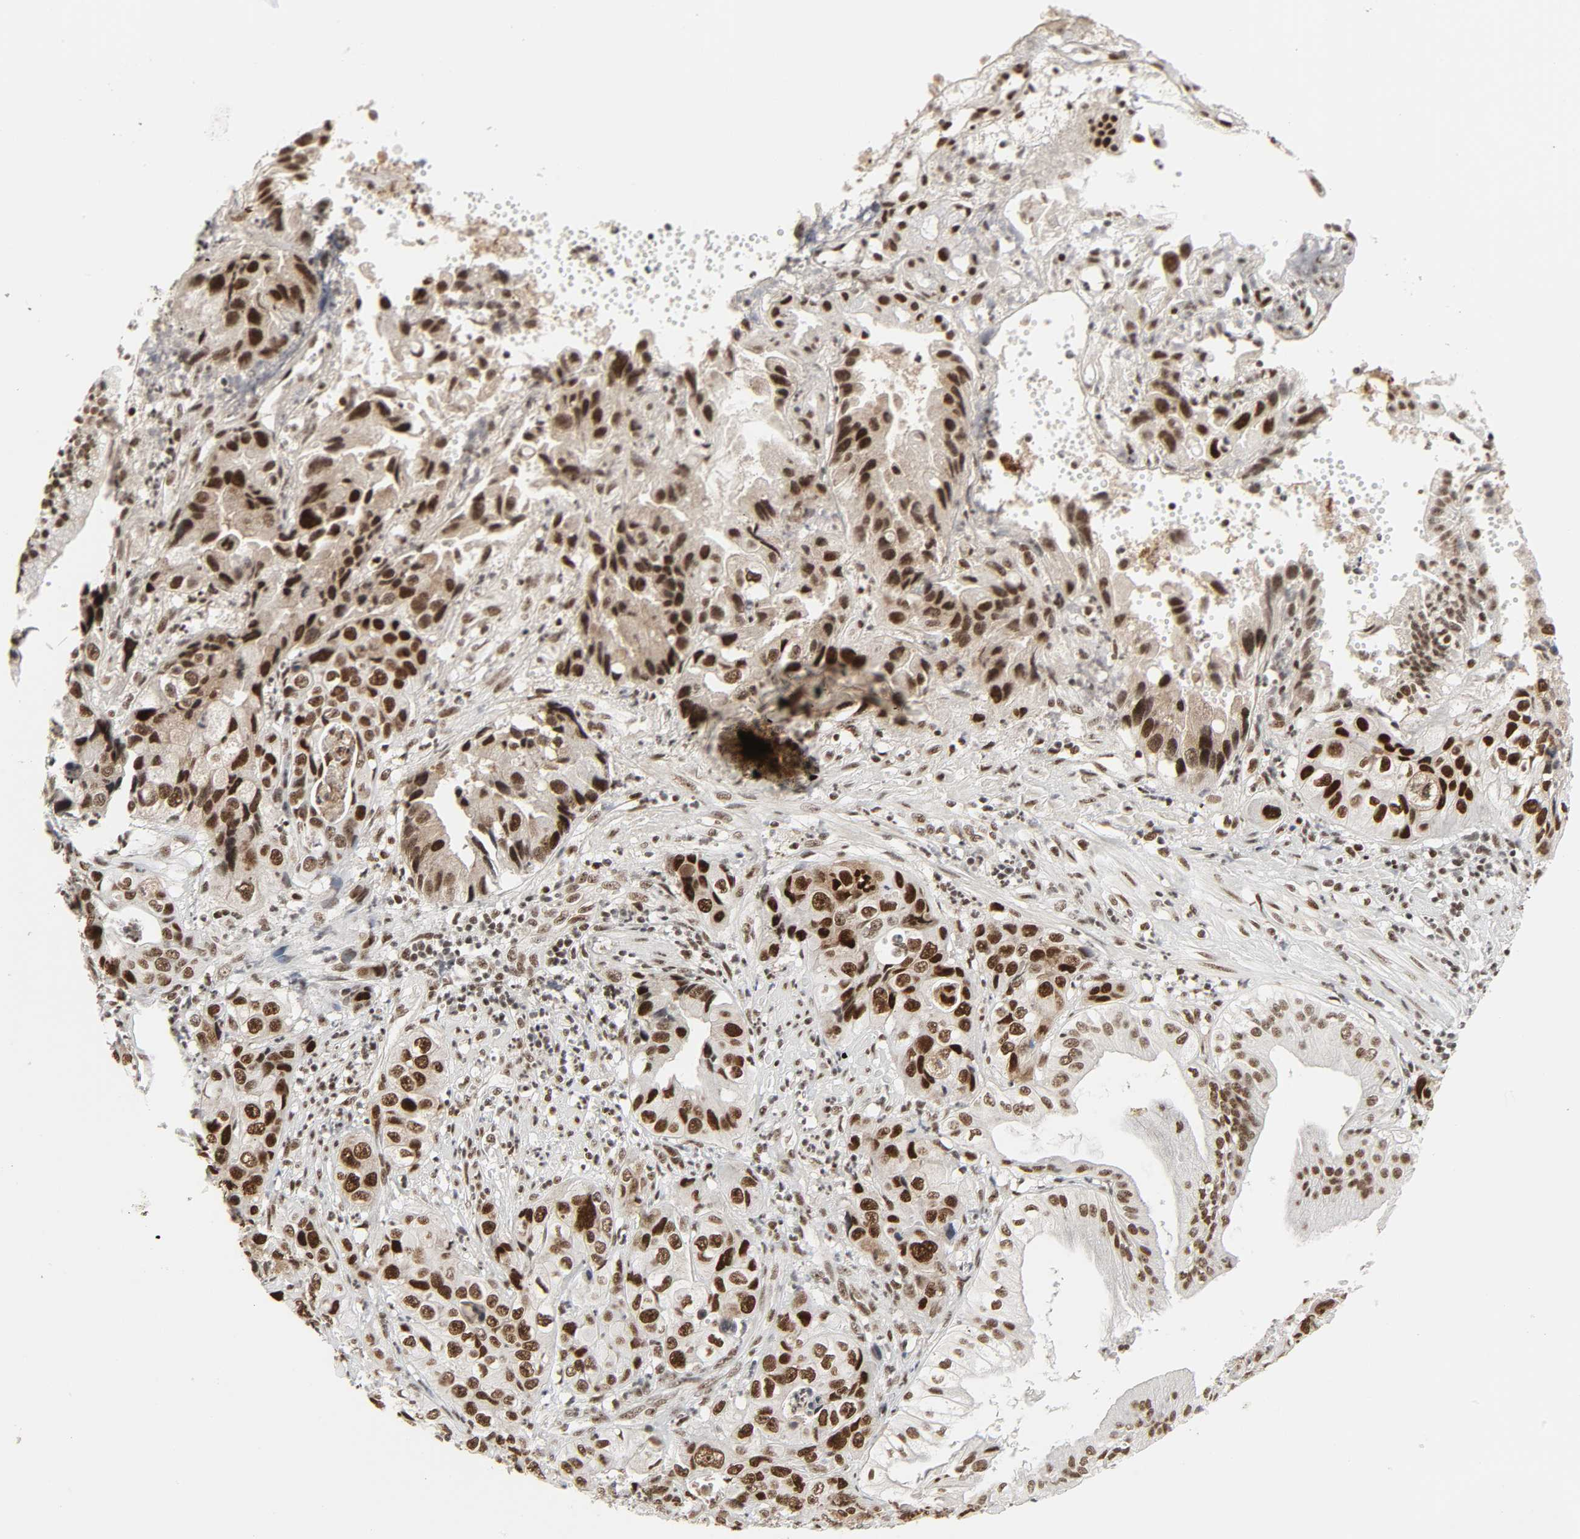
{"staining": {"intensity": "strong", "quantity": ">75%", "location": "nuclear"}, "tissue": "liver cancer", "cell_type": "Tumor cells", "image_type": "cancer", "snomed": [{"axis": "morphology", "description": "Cholangiocarcinoma"}, {"axis": "topography", "description": "Liver"}], "caption": "Immunohistochemistry (IHC) (DAB (3,3'-diaminobenzidine)) staining of human liver cancer (cholangiocarcinoma) shows strong nuclear protein expression in about >75% of tumor cells. (DAB IHC, brown staining for protein, blue staining for nuclei).", "gene": "CDK7", "patient": {"sex": "female", "age": 61}}